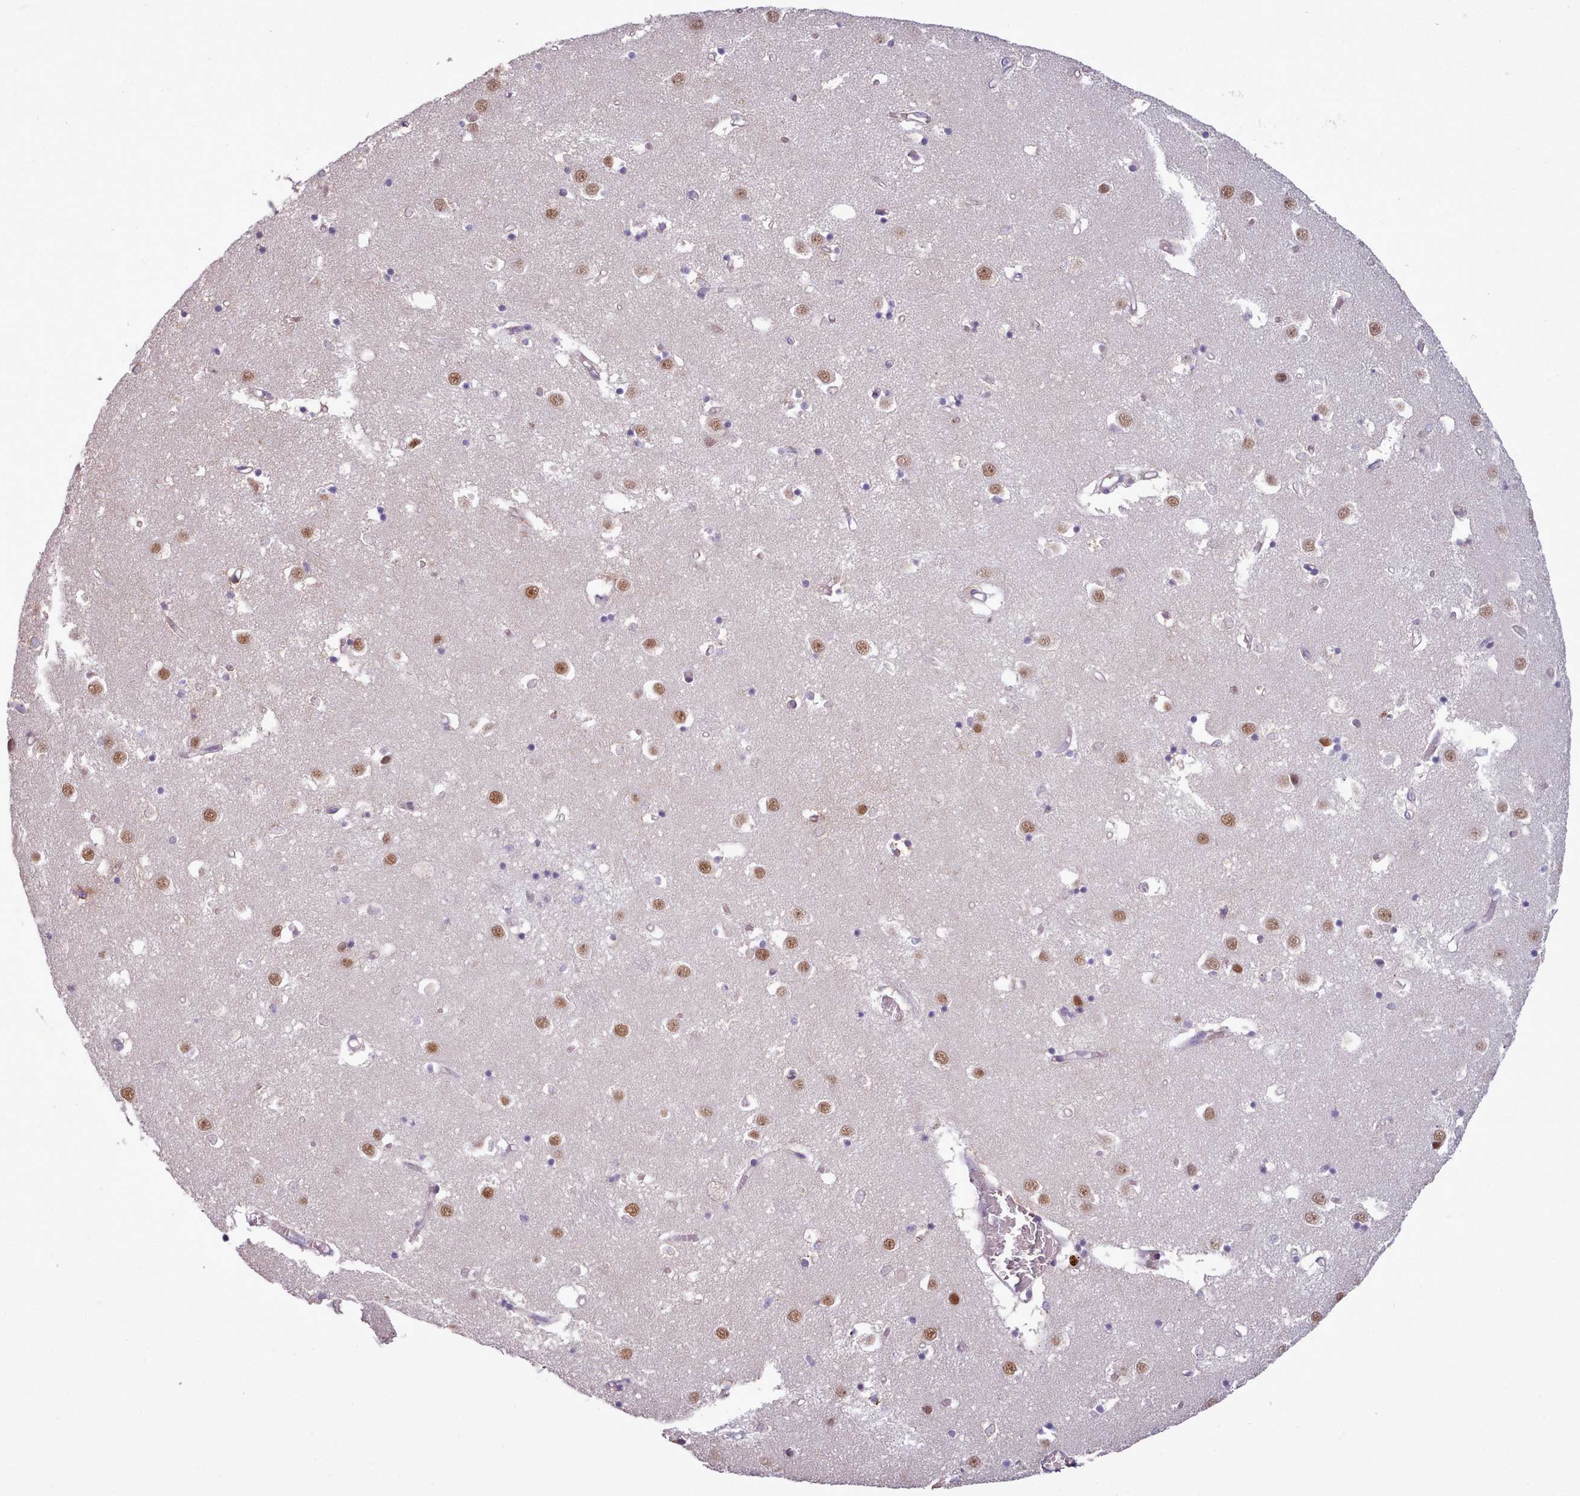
{"staining": {"intensity": "negative", "quantity": "none", "location": "none"}, "tissue": "caudate", "cell_type": "Glial cells", "image_type": "normal", "snomed": [{"axis": "morphology", "description": "Normal tissue, NOS"}, {"axis": "topography", "description": "Lateral ventricle wall"}], "caption": "Immunohistochemical staining of normal human caudate demonstrates no significant expression in glial cells.", "gene": "DPF1", "patient": {"sex": "male", "age": 70}}